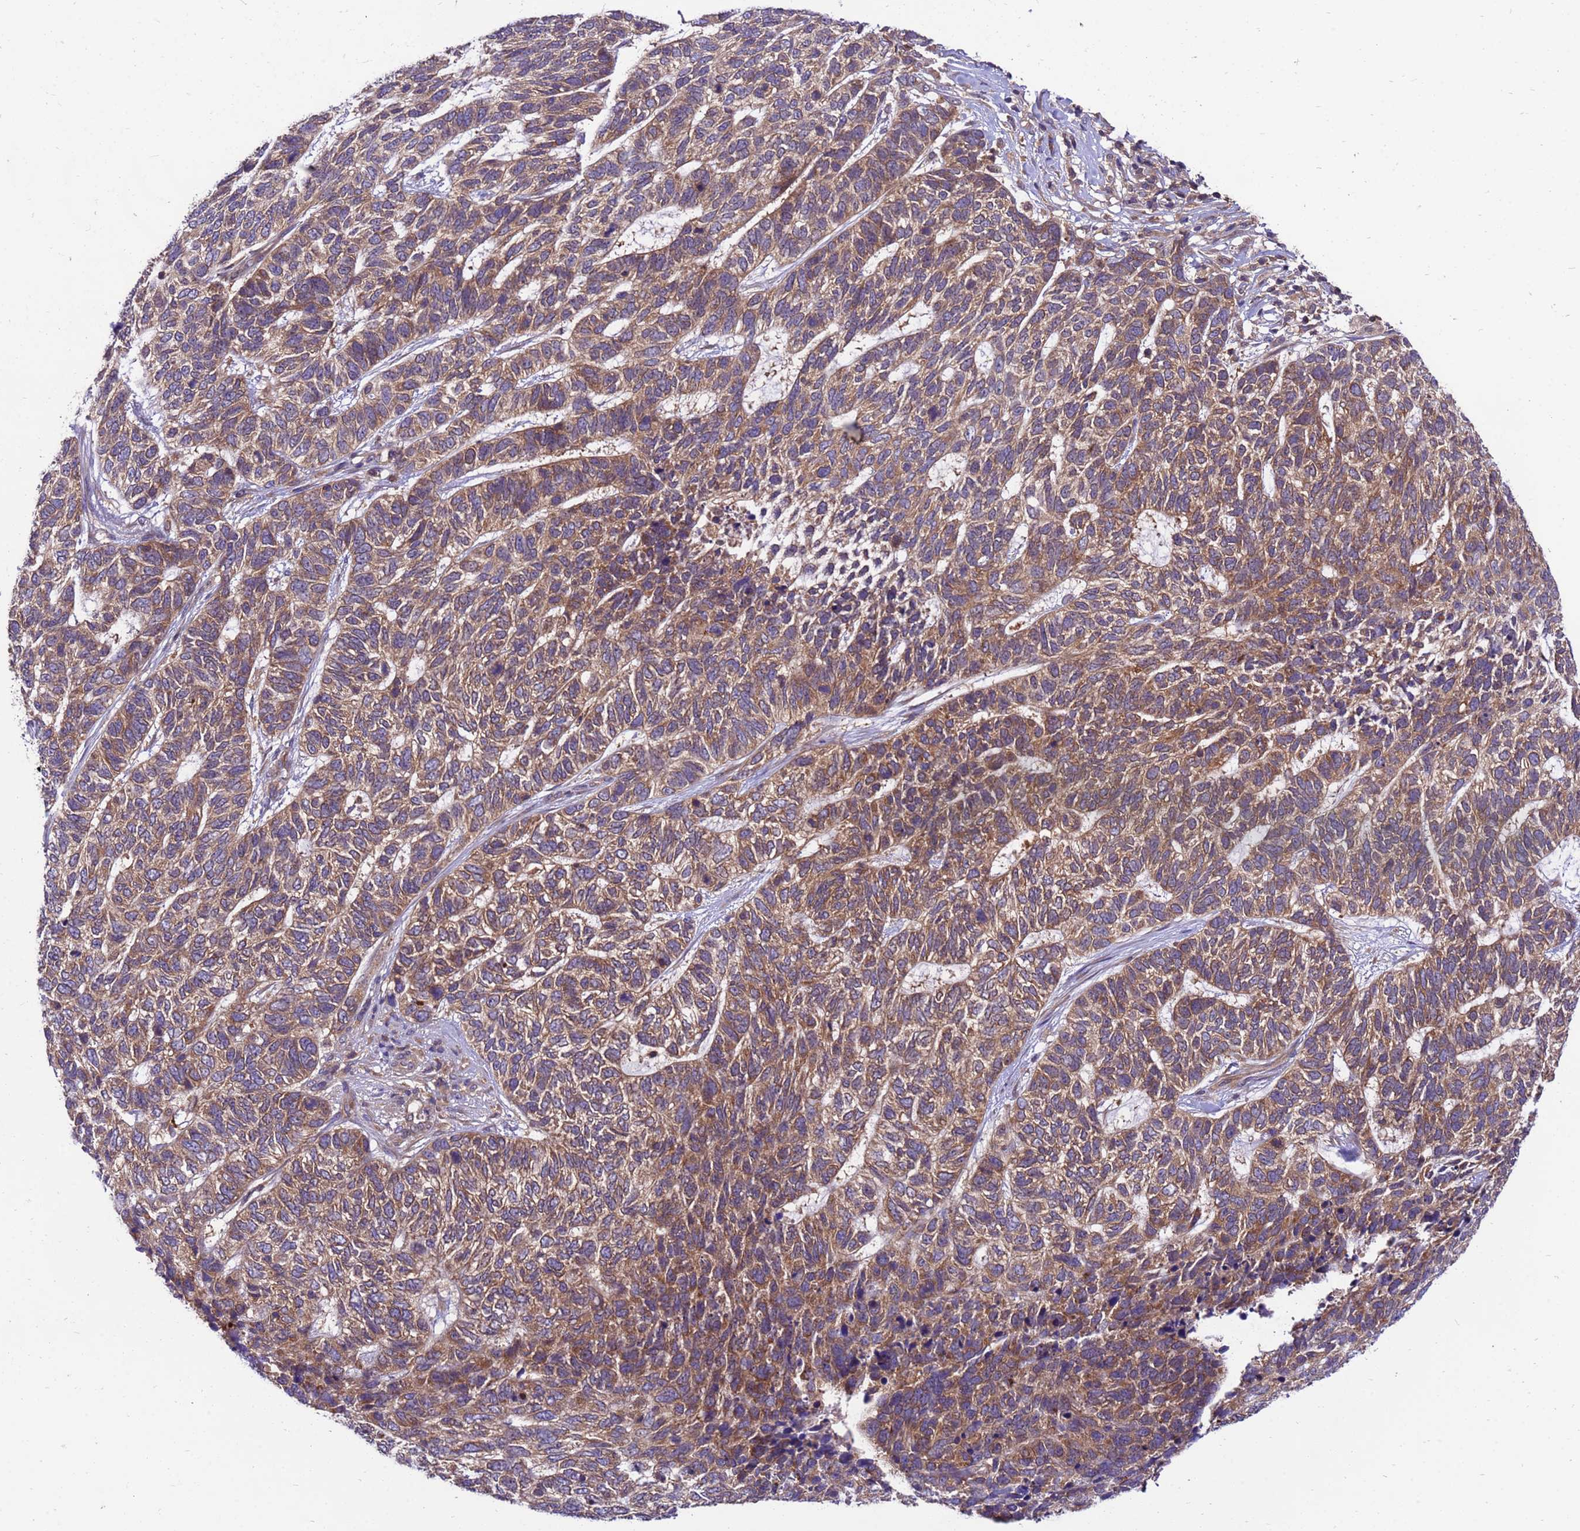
{"staining": {"intensity": "moderate", "quantity": "25%-75%", "location": "cytoplasmic/membranous"}, "tissue": "skin cancer", "cell_type": "Tumor cells", "image_type": "cancer", "snomed": [{"axis": "morphology", "description": "Basal cell carcinoma"}, {"axis": "topography", "description": "Skin"}], "caption": "A brown stain highlights moderate cytoplasmic/membranous expression of a protein in human skin basal cell carcinoma tumor cells. Using DAB (brown) and hematoxylin (blue) stains, captured at high magnification using brightfield microscopy.", "gene": "GET3", "patient": {"sex": "female", "age": 65}}